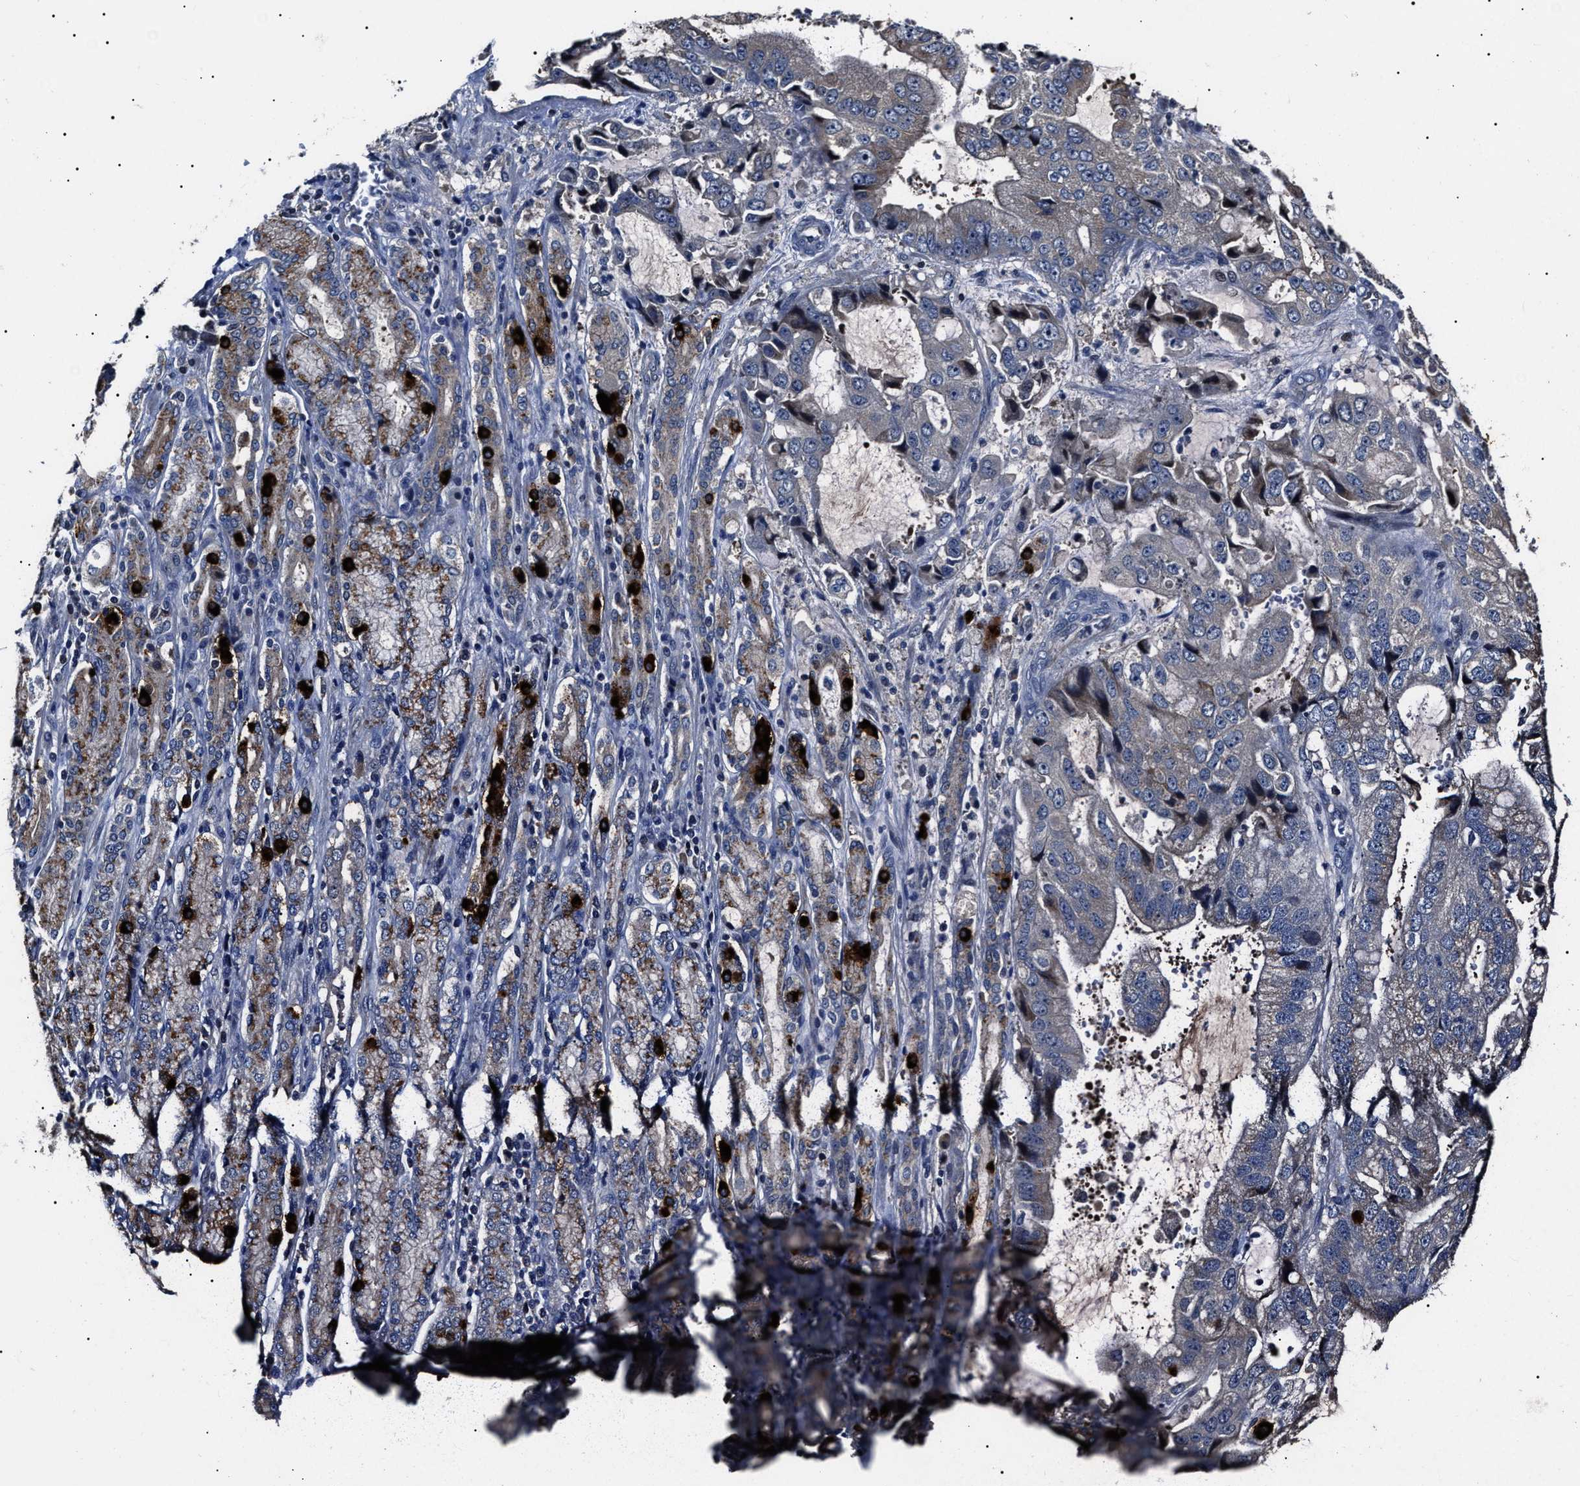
{"staining": {"intensity": "negative", "quantity": "none", "location": "none"}, "tissue": "stomach cancer", "cell_type": "Tumor cells", "image_type": "cancer", "snomed": [{"axis": "morphology", "description": "Normal tissue, NOS"}, {"axis": "morphology", "description": "Adenocarcinoma, NOS"}, {"axis": "topography", "description": "Stomach"}], "caption": "Image shows no protein expression in tumor cells of adenocarcinoma (stomach) tissue.", "gene": "IFT81", "patient": {"sex": "male", "age": 62}}